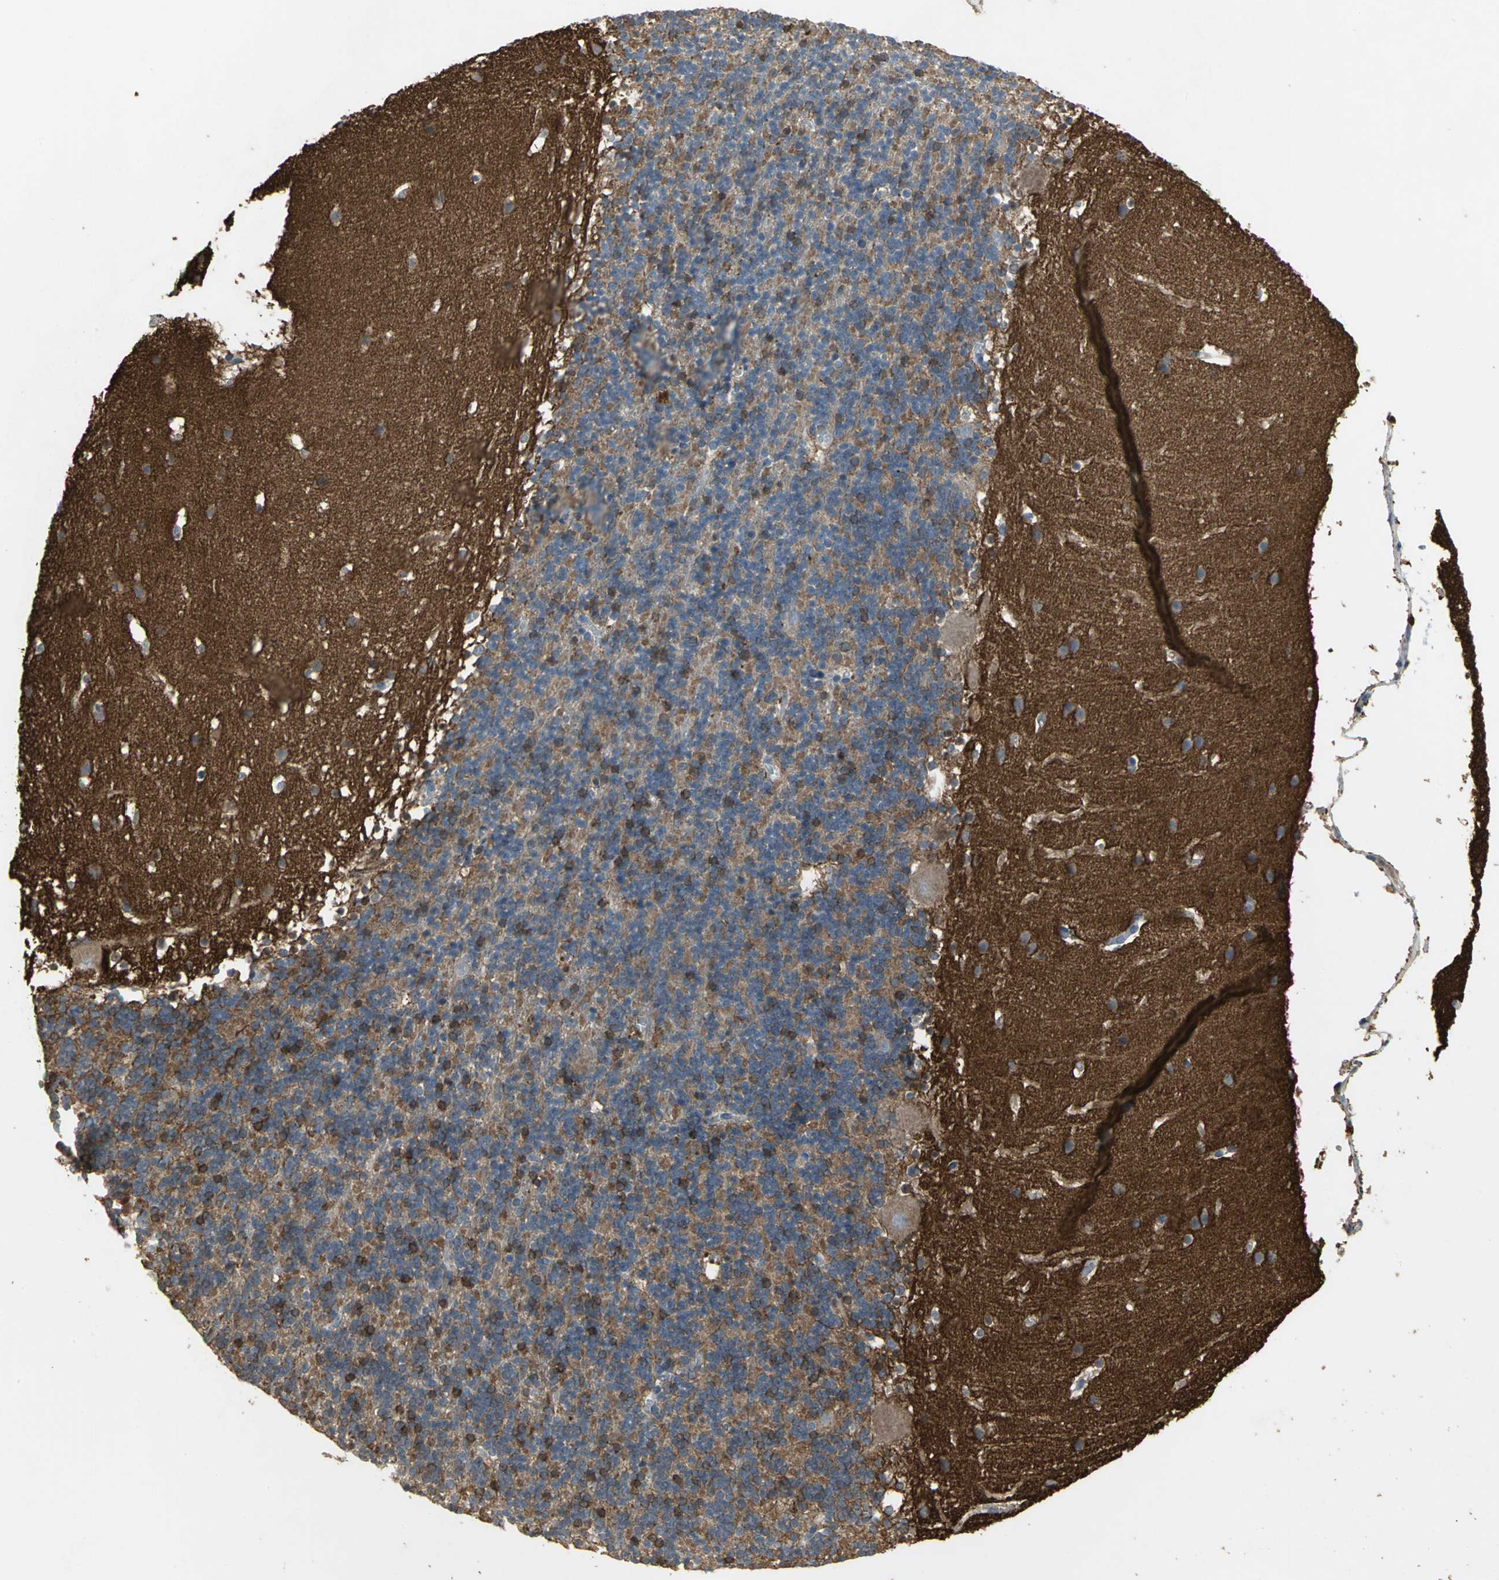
{"staining": {"intensity": "moderate", "quantity": "25%-75%", "location": "cytoplasmic/membranous"}, "tissue": "cerebellum", "cell_type": "Cells in granular layer", "image_type": "normal", "snomed": [{"axis": "morphology", "description": "Normal tissue, NOS"}, {"axis": "topography", "description": "Cerebellum"}], "caption": "Moderate cytoplasmic/membranous expression for a protein is appreciated in about 25%-75% of cells in granular layer of unremarkable cerebellum using IHC.", "gene": "MET", "patient": {"sex": "male", "age": 45}}